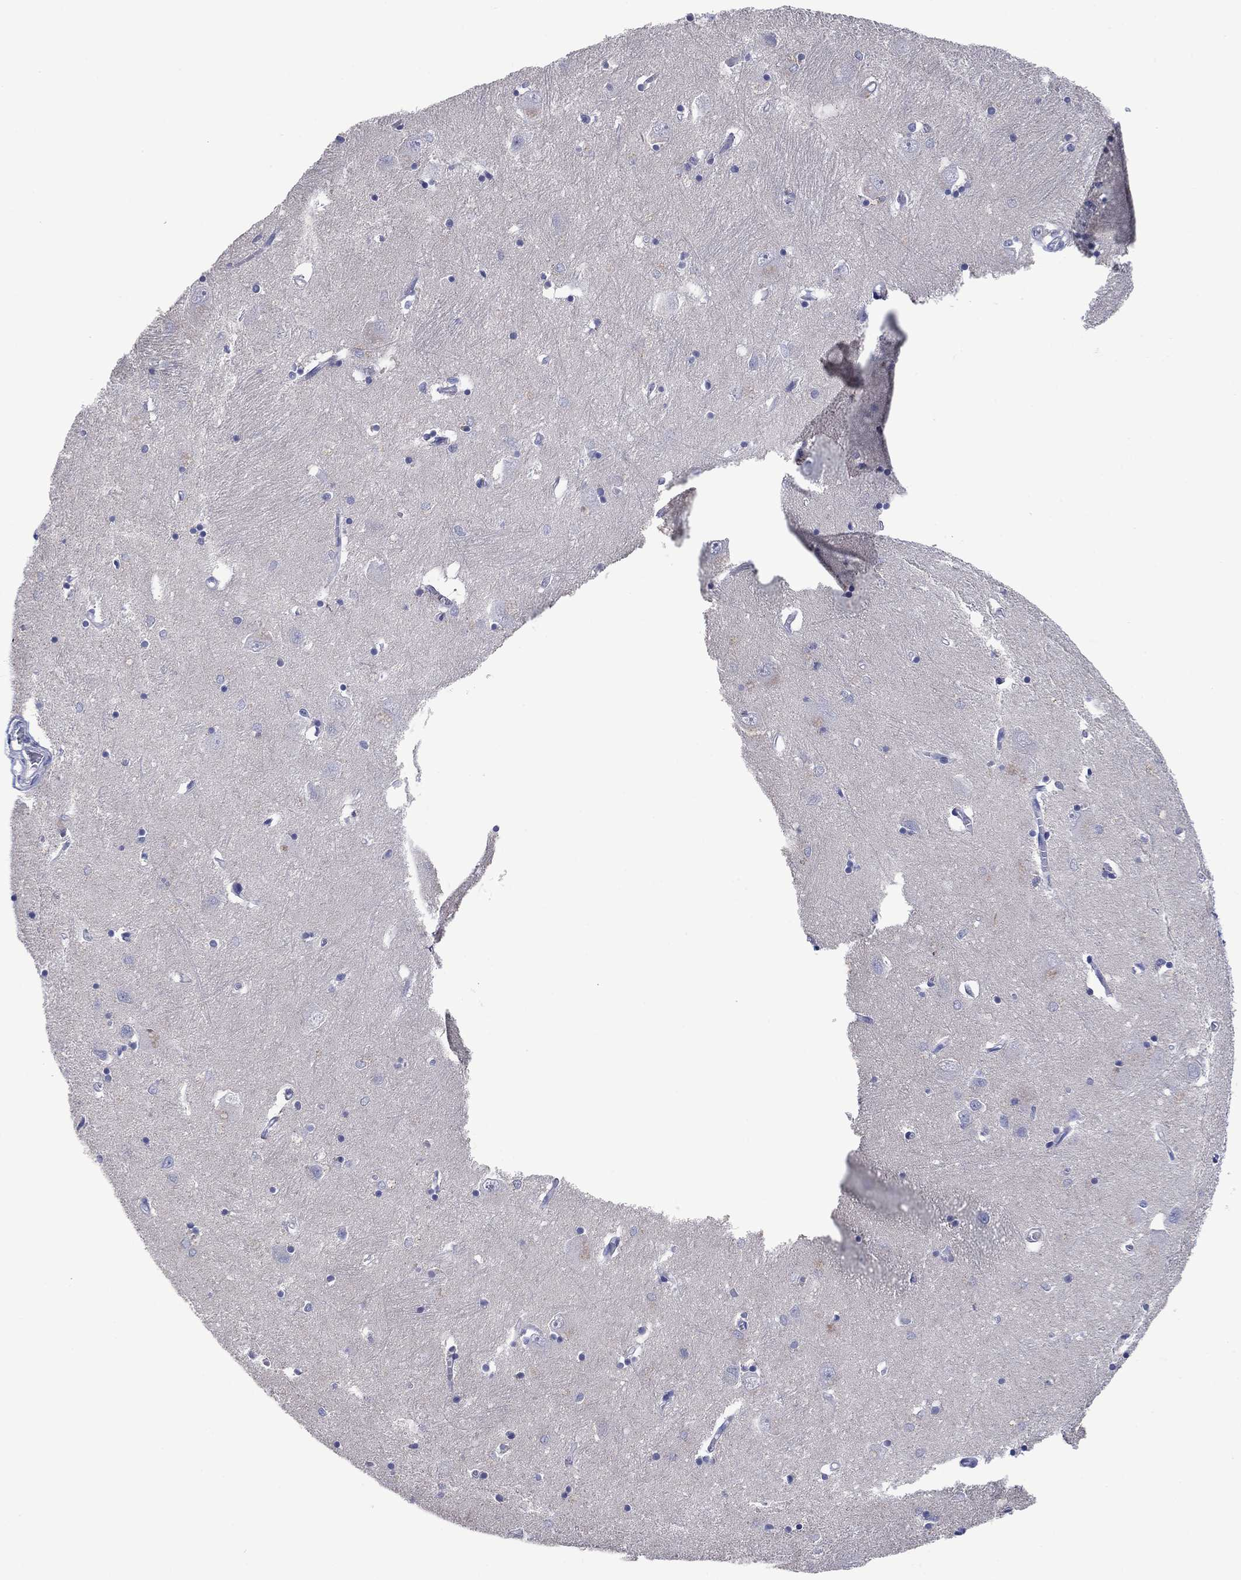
{"staining": {"intensity": "negative", "quantity": "none", "location": "none"}, "tissue": "caudate", "cell_type": "Glial cells", "image_type": "normal", "snomed": [{"axis": "morphology", "description": "Normal tissue, NOS"}, {"axis": "topography", "description": "Lateral ventricle wall"}], "caption": "Immunohistochemistry micrograph of benign caudate: human caudate stained with DAB displays no significant protein staining in glial cells.", "gene": "FER1L6", "patient": {"sex": "male", "age": 54}}